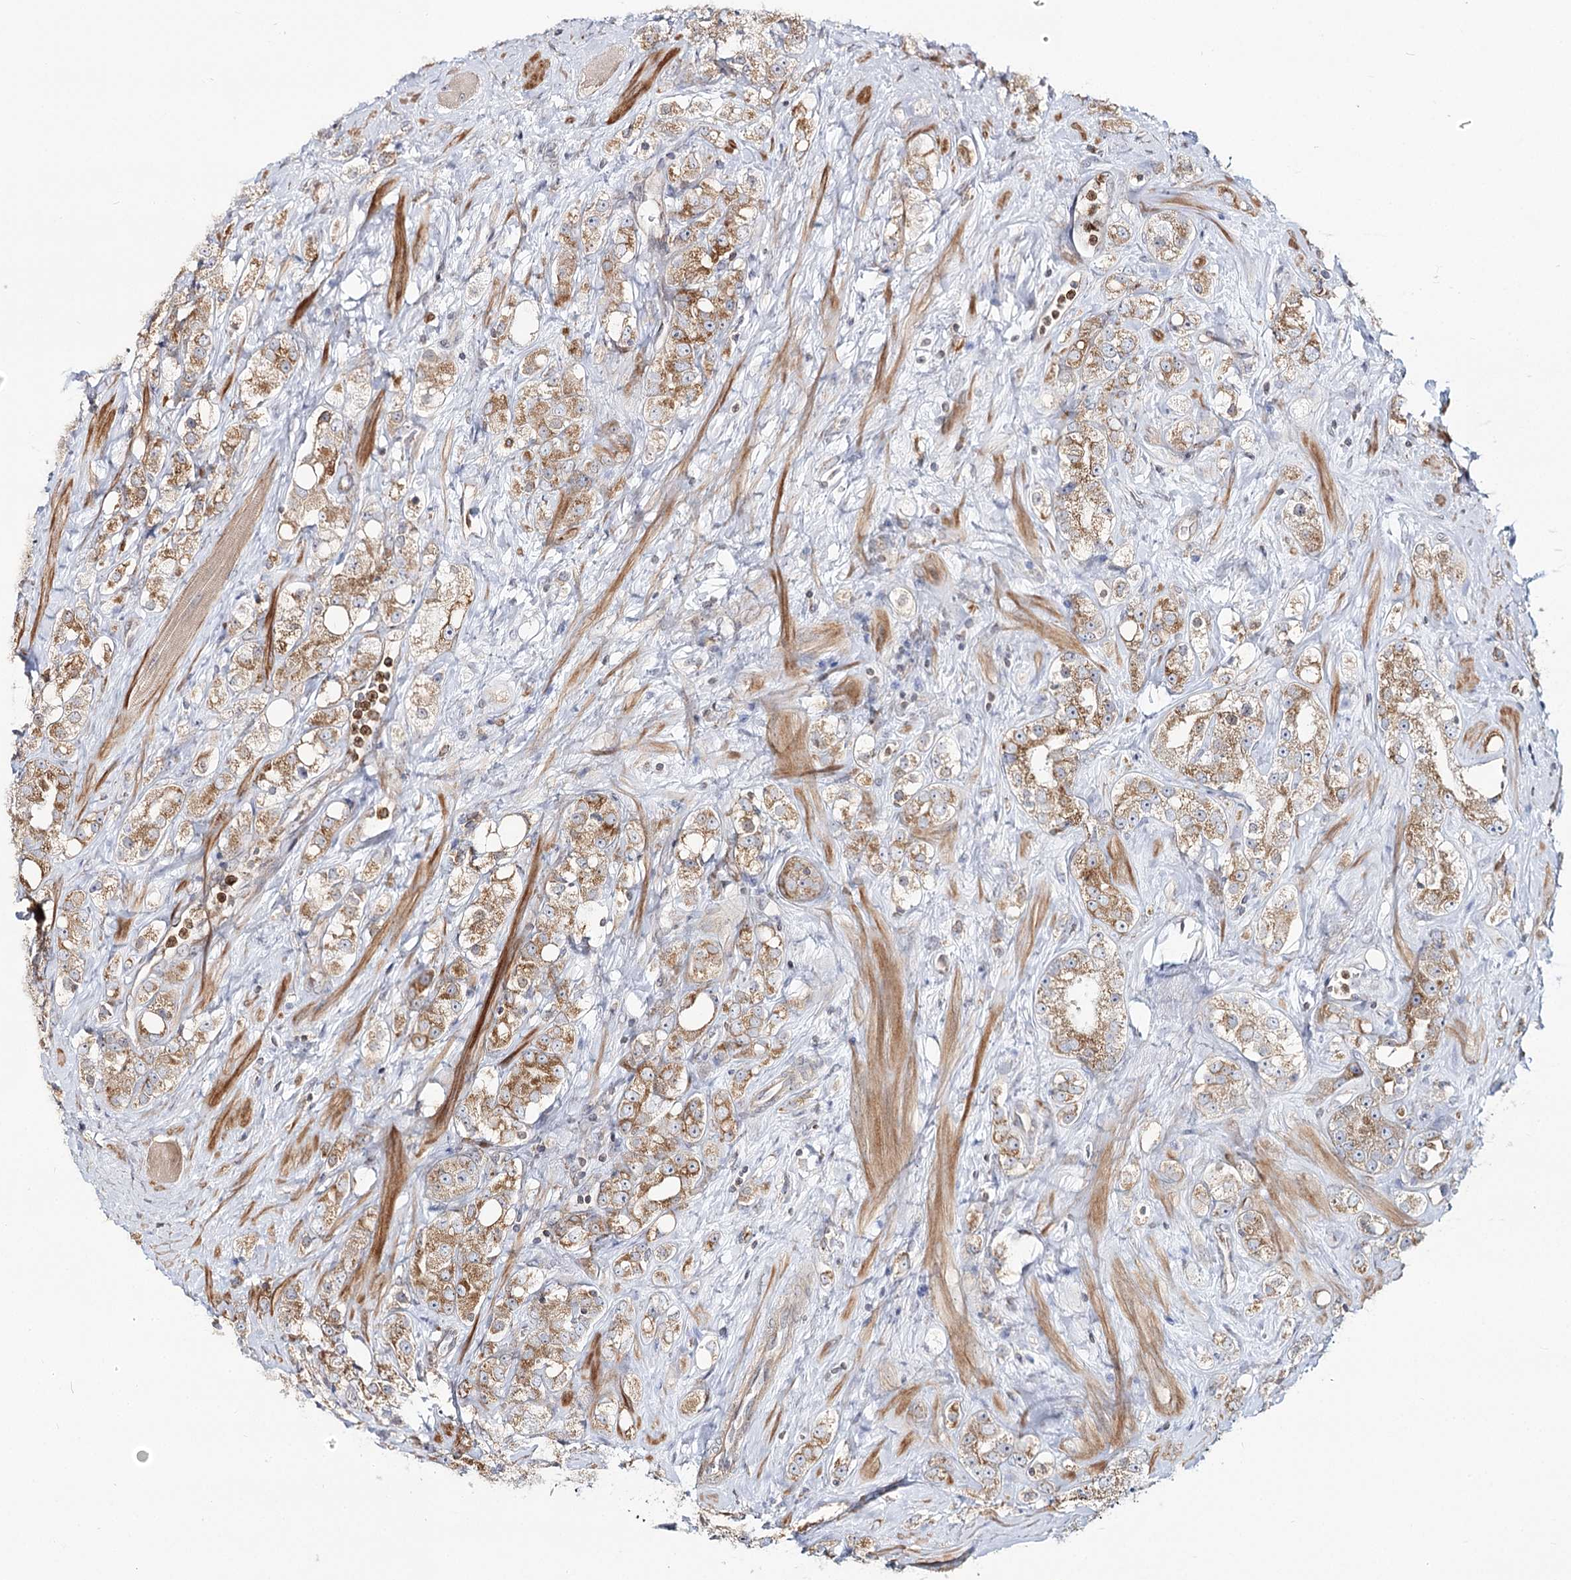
{"staining": {"intensity": "moderate", "quantity": ">75%", "location": "cytoplasmic/membranous"}, "tissue": "prostate cancer", "cell_type": "Tumor cells", "image_type": "cancer", "snomed": [{"axis": "morphology", "description": "Adenocarcinoma, NOS"}, {"axis": "topography", "description": "Prostate"}], "caption": "This image shows IHC staining of adenocarcinoma (prostate), with medium moderate cytoplasmic/membranous positivity in about >75% of tumor cells.", "gene": "MTMR3", "patient": {"sex": "male", "age": 79}}